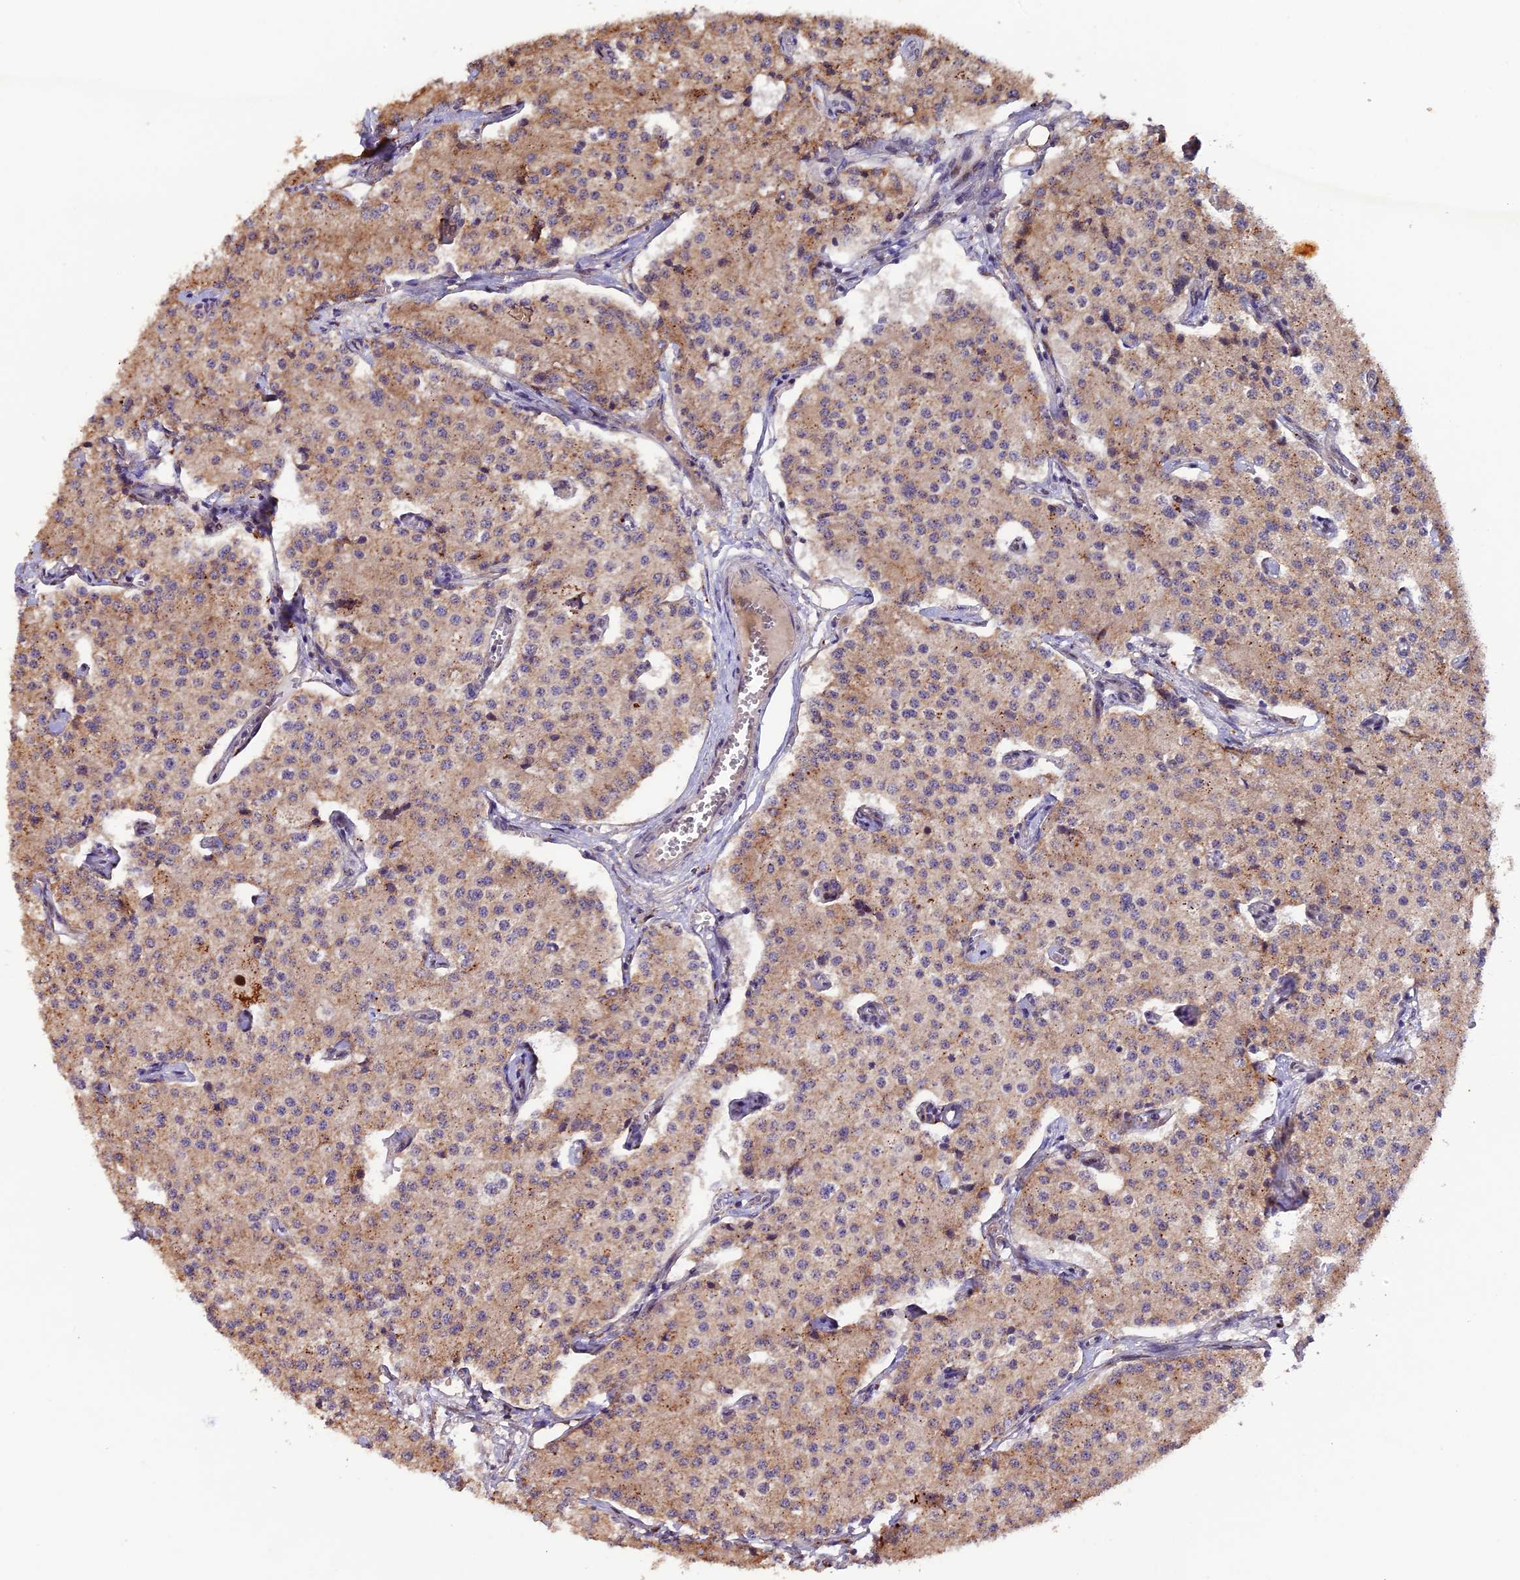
{"staining": {"intensity": "moderate", "quantity": ">75%", "location": "cytoplasmic/membranous"}, "tissue": "carcinoid", "cell_type": "Tumor cells", "image_type": "cancer", "snomed": [{"axis": "morphology", "description": "Carcinoid, malignant, NOS"}, {"axis": "topography", "description": "Colon"}], "caption": "Approximately >75% of tumor cells in human carcinoid exhibit moderate cytoplasmic/membranous protein staining as visualized by brown immunohistochemical staining.", "gene": "NCK2", "patient": {"sex": "female", "age": 52}}